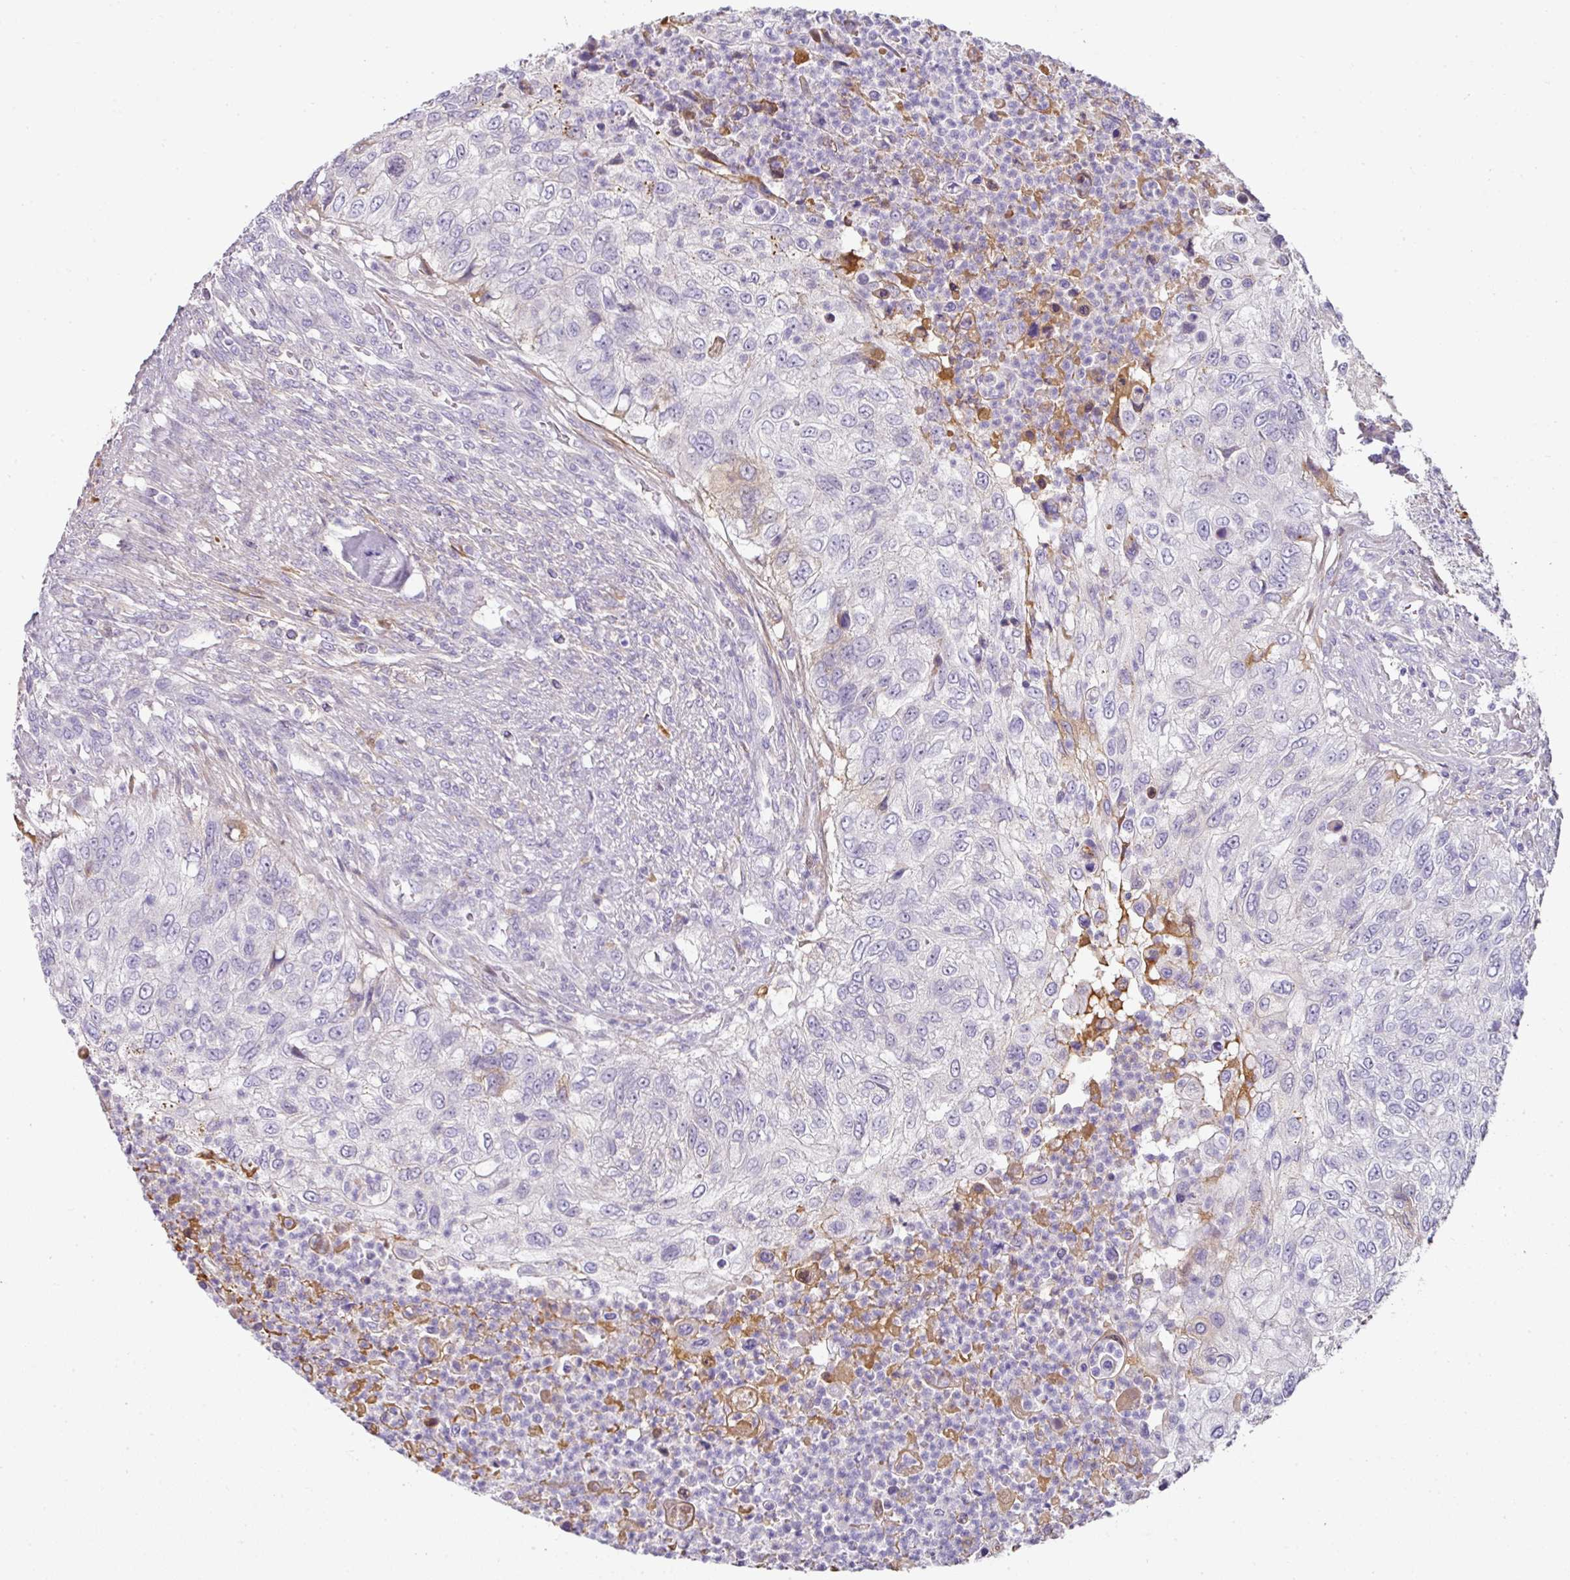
{"staining": {"intensity": "negative", "quantity": "none", "location": "none"}, "tissue": "urothelial cancer", "cell_type": "Tumor cells", "image_type": "cancer", "snomed": [{"axis": "morphology", "description": "Urothelial carcinoma, High grade"}, {"axis": "topography", "description": "Urinary bladder"}], "caption": "Tumor cells are negative for protein expression in human urothelial cancer.", "gene": "CCZ1", "patient": {"sex": "female", "age": 60}}